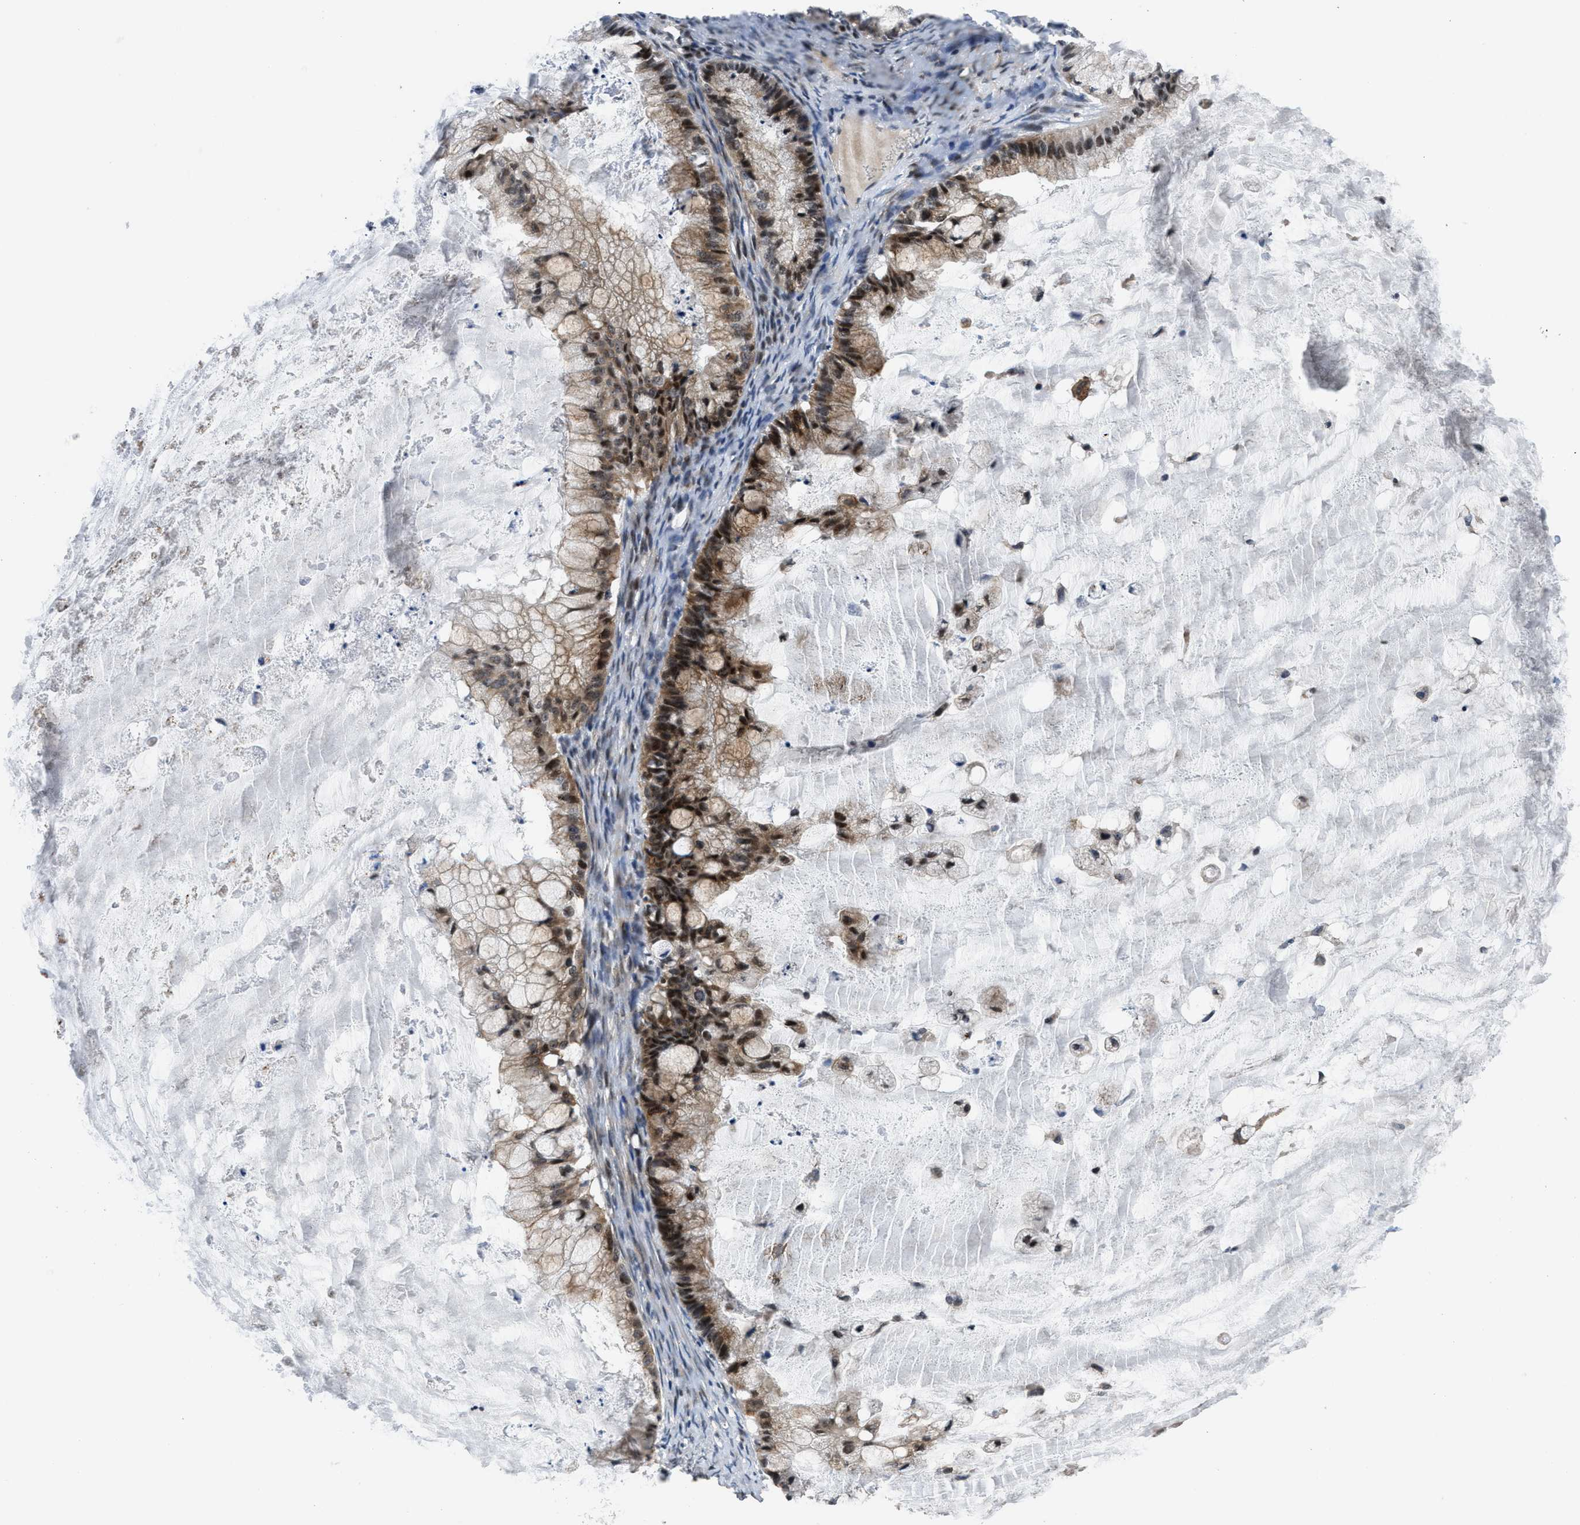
{"staining": {"intensity": "moderate", "quantity": ">75%", "location": "cytoplasmic/membranous,nuclear"}, "tissue": "ovarian cancer", "cell_type": "Tumor cells", "image_type": "cancer", "snomed": [{"axis": "morphology", "description": "Cystadenocarcinoma, mucinous, NOS"}, {"axis": "topography", "description": "Ovary"}], "caption": "Immunohistochemistry of human ovarian mucinous cystadenocarcinoma reveals medium levels of moderate cytoplasmic/membranous and nuclear staining in approximately >75% of tumor cells. The staining was performed using DAB (3,3'-diaminobenzidine) to visualize the protein expression in brown, while the nuclei were stained in blue with hematoxylin (Magnification: 20x).", "gene": "SETD5", "patient": {"sex": "female", "age": 57}}